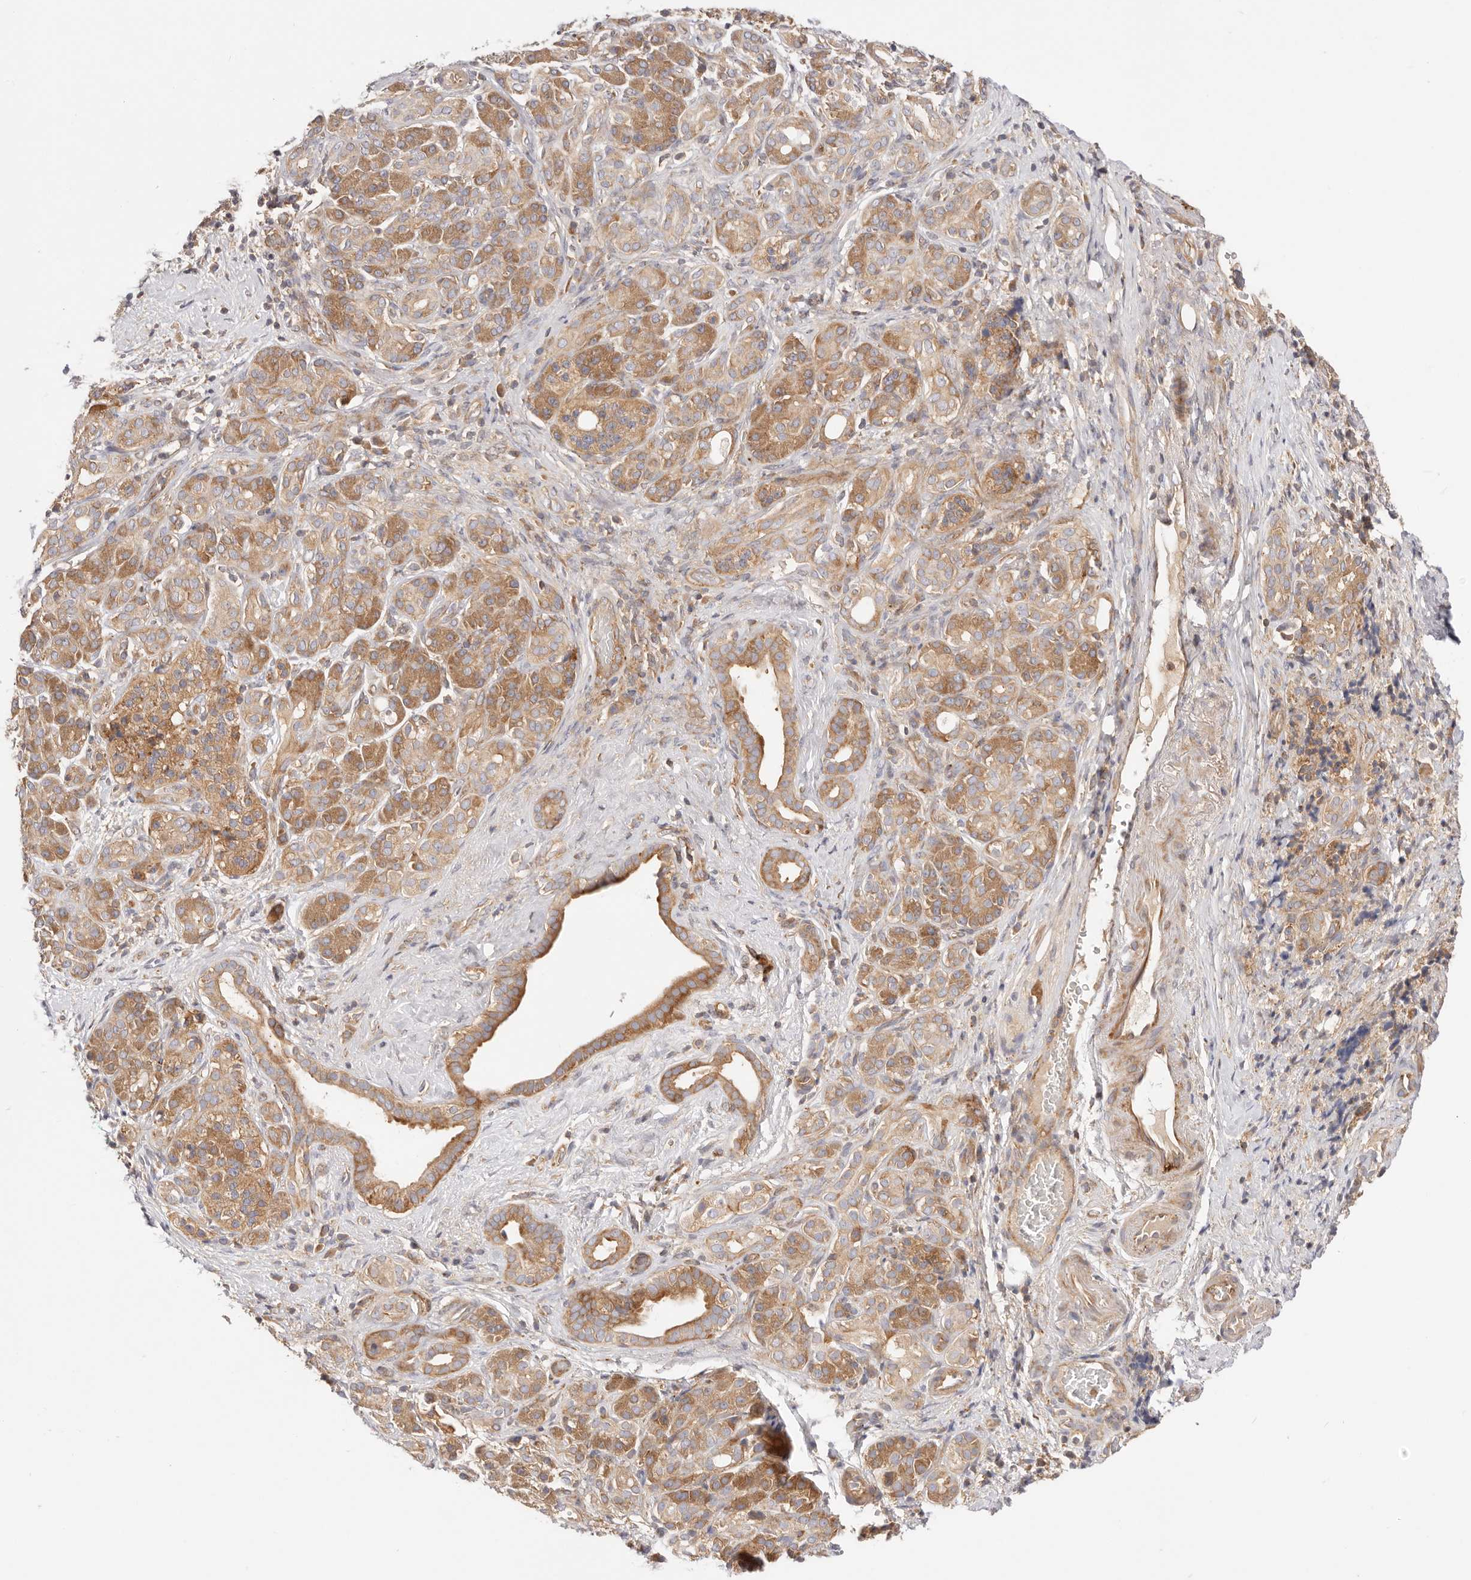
{"staining": {"intensity": "moderate", "quantity": ">75%", "location": "cytoplasmic/membranous"}, "tissue": "pancreatic cancer", "cell_type": "Tumor cells", "image_type": "cancer", "snomed": [{"axis": "morphology", "description": "Adenocarcinoma, NOS"}, {"axis": "topography", "description": "Pancreas"}], "caption": "This micrograph exhibits immunohistochemistry staining of human pancreatic cancer, with medium moderate cytoplasmic/membranous expression in about >75% of tumor cells.", "gene": "KCMF1", "patient": {"sex": "male", "age": 78}}